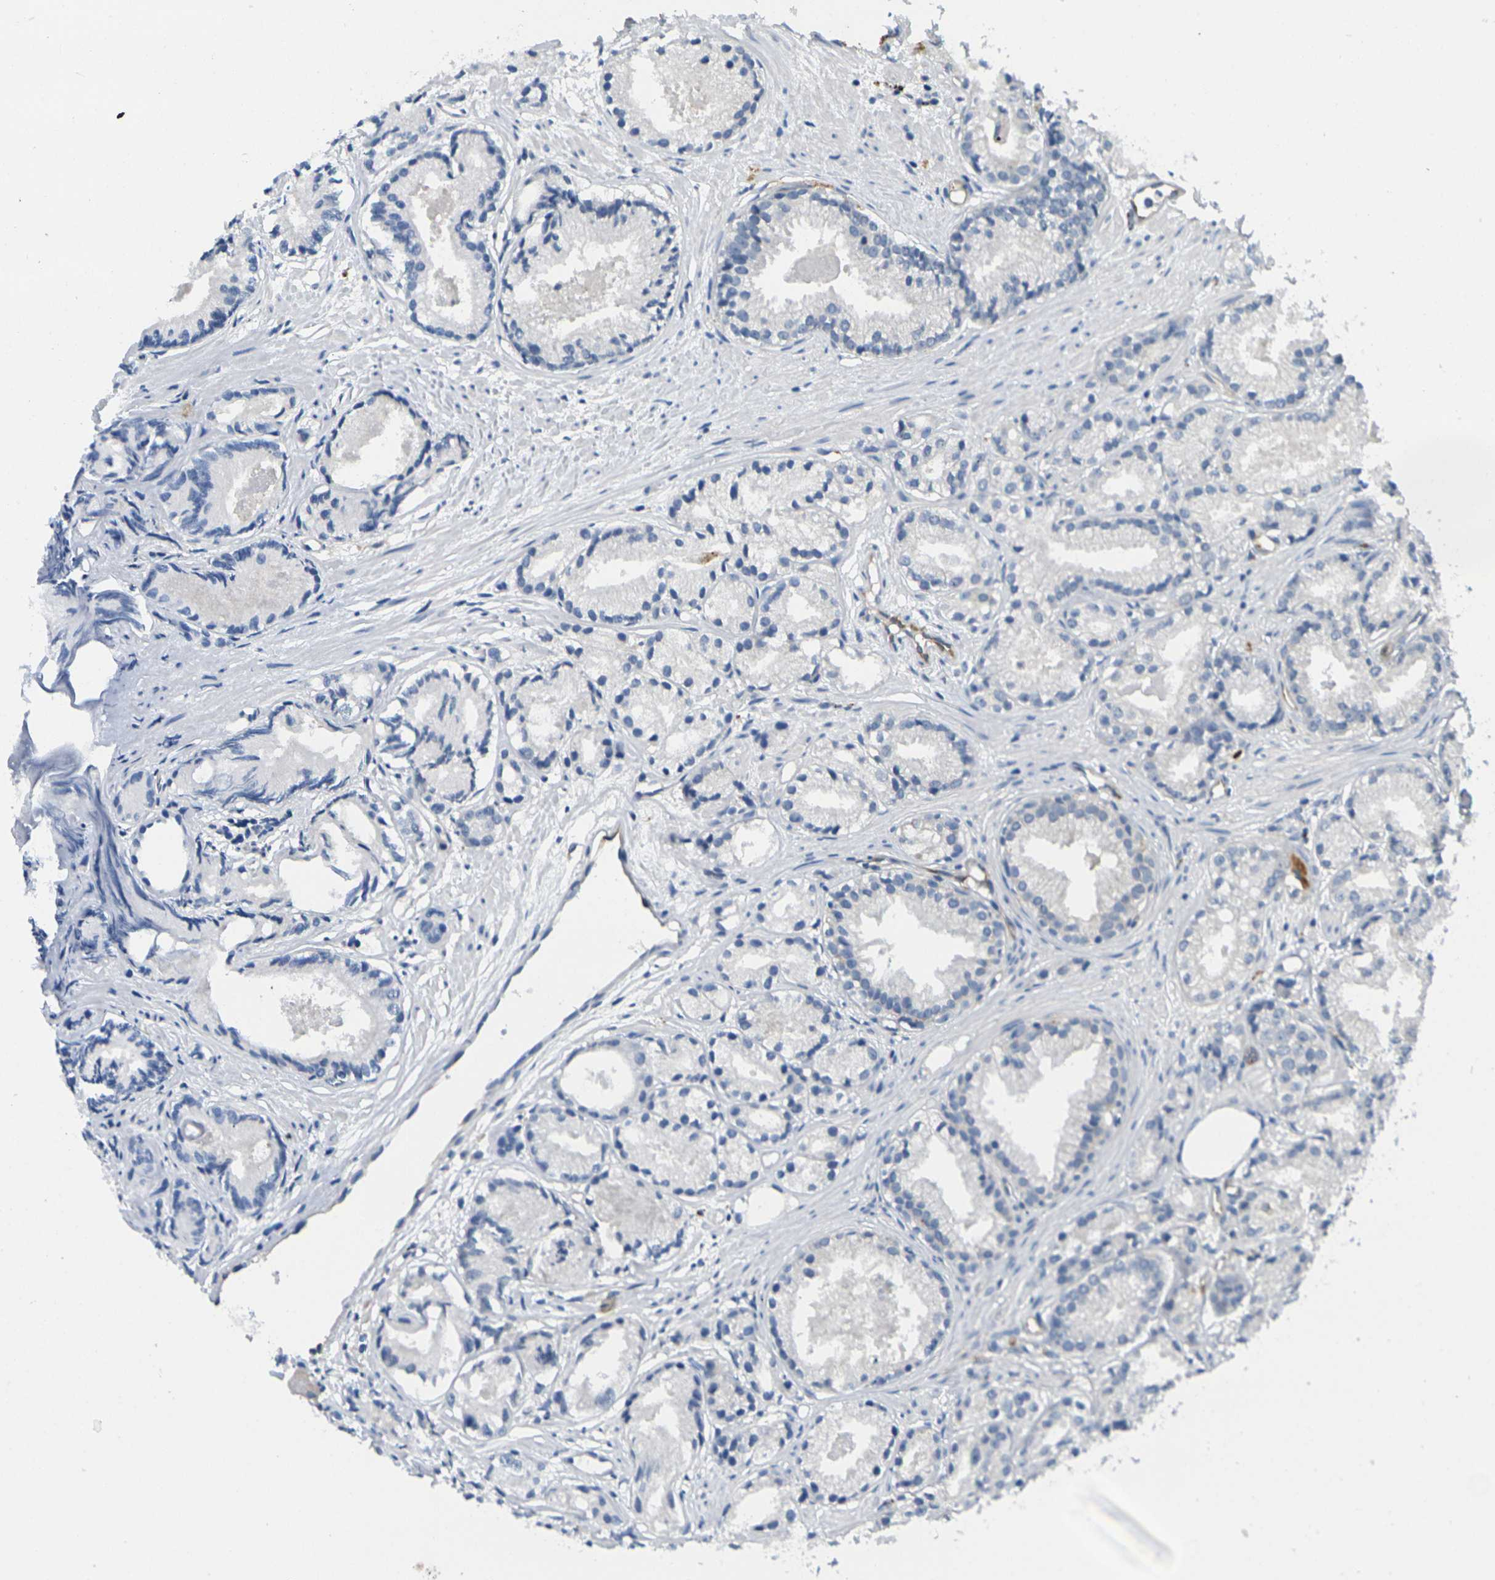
{"staining": {"intensity": "negative", "quantity": "none", "location": "none"}, "tissue": "prostate cancer", "cell_type": "Tumor cells", "image_type": "cancer", "snomed": [{"axis": "morphology", "description": "Adenocarcinoma, Low grade"}, {"axis": "topography", "description": "Prostate"}], "caption": "Protein analysis of prostate low-grade adenocarcinoma displays no significant expression in tumor cells. (DAB IHC, high magnification).", "gene": "CYP2C8", "patient": {"sex": "male", "age": 72}}